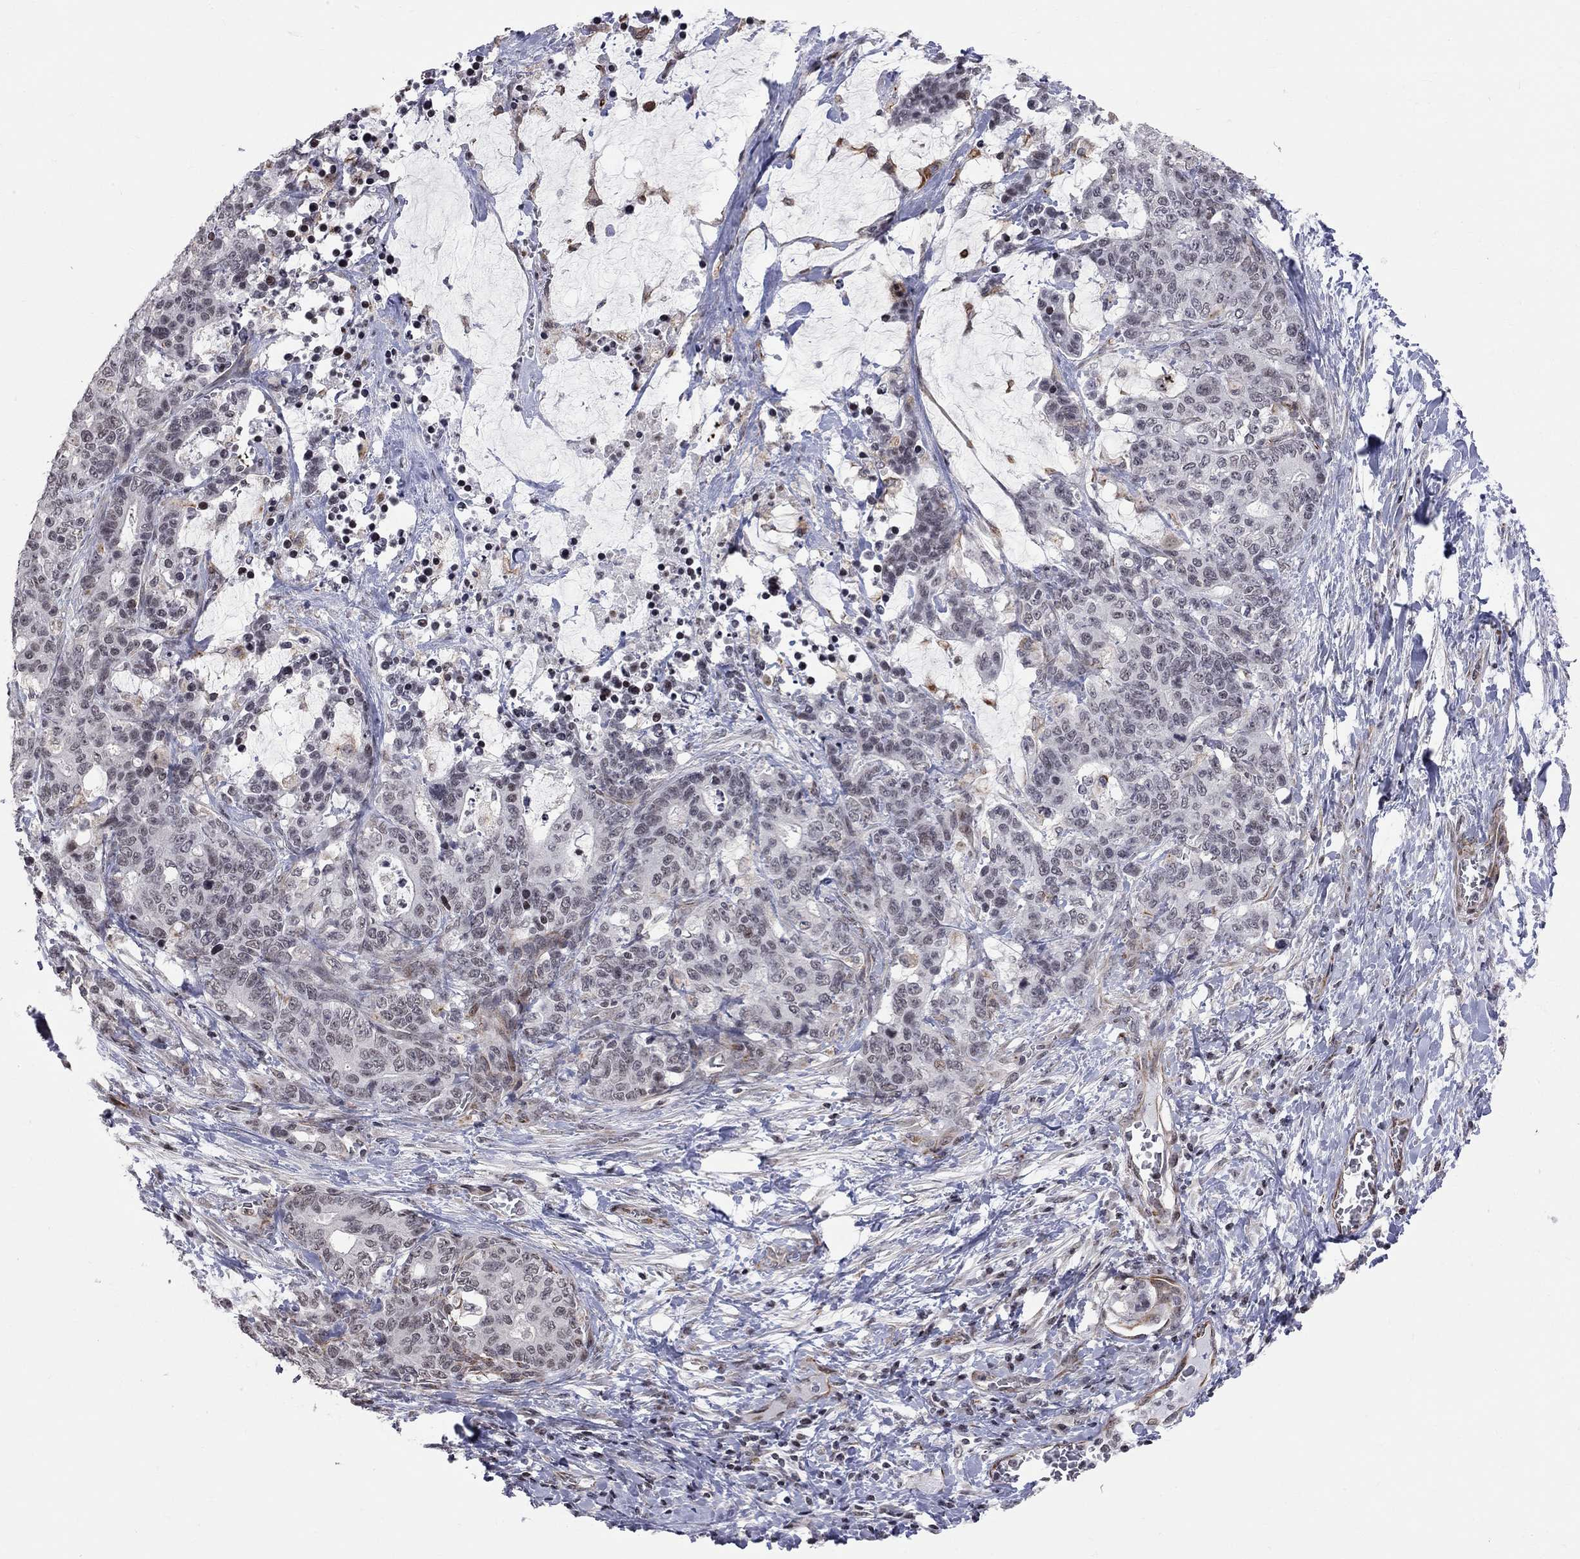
{"staining": {"intensity": "negative", "quantity": "none", "location": "none"}, "tissue": "stomach cancer", "cell_type": "Tumor cells", "image_type": "cancer", "snomed": [{"axis": "morphology", "description": "Normal tissue, NOS"}, {"axis": "morphology", "description": "Adenocarcinoma, NOS"}, {"axis": "topography", "description": "Stomach"}], "caption": "Image shows no protein positivity in tumor cells of adenocarcinoma (stomach) tissue. (Brightfield microscopy of DAB (3,3'-diaminobenzidine) IHC at high magnification).", "gene": "MTNR1B", "patient": {"sex": "female", "age": 64}}